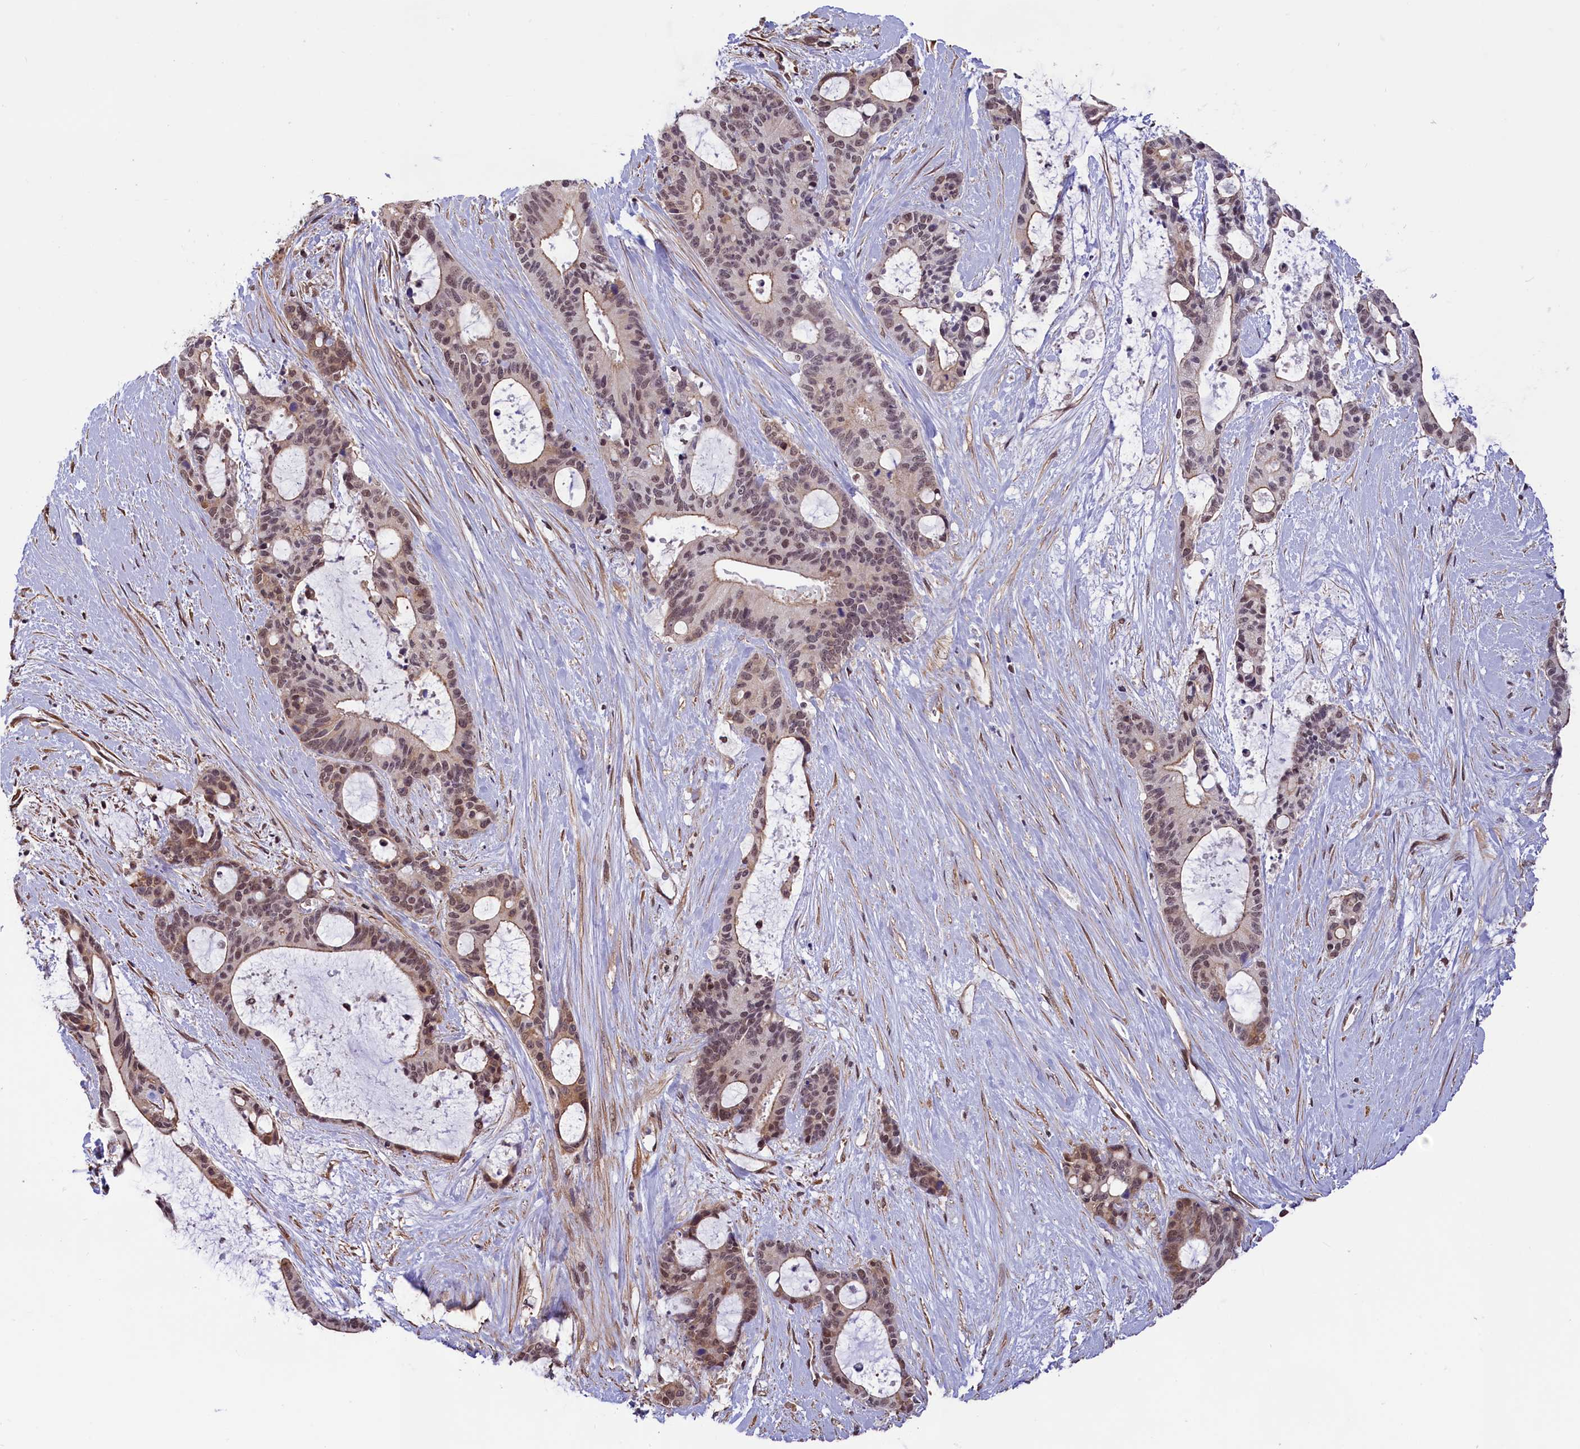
{"staining": {"intensity": "moderate", "quantity": ">75%", "location": "cytoplasmic/membranous,nuclear"}, "tissue": "liver cancer", "cell_type": "Tumor cells", "image_type": "cancer", "snomed": [{"axis": "morphology", "description": "Normal tissue, NOS"}, {"axis": "morphology", "description": "Cholangiocarcinoma"}, {"axis": "topography", "description": "Liver"}, {"axis": "topography", "description": "Peripheral nerve tissue"}], "caption": "Immunohistochemical staining of liver cholangiocarcinoma displays medium levels of moderate cytoplasmic/membranous and nuclear staining in about >75% of tumor cells. (Brightfield microscopy of DAB IHC at high magnification).", "gene": "ZC3H4", "patient": {"sex": "female", "age": 73}}